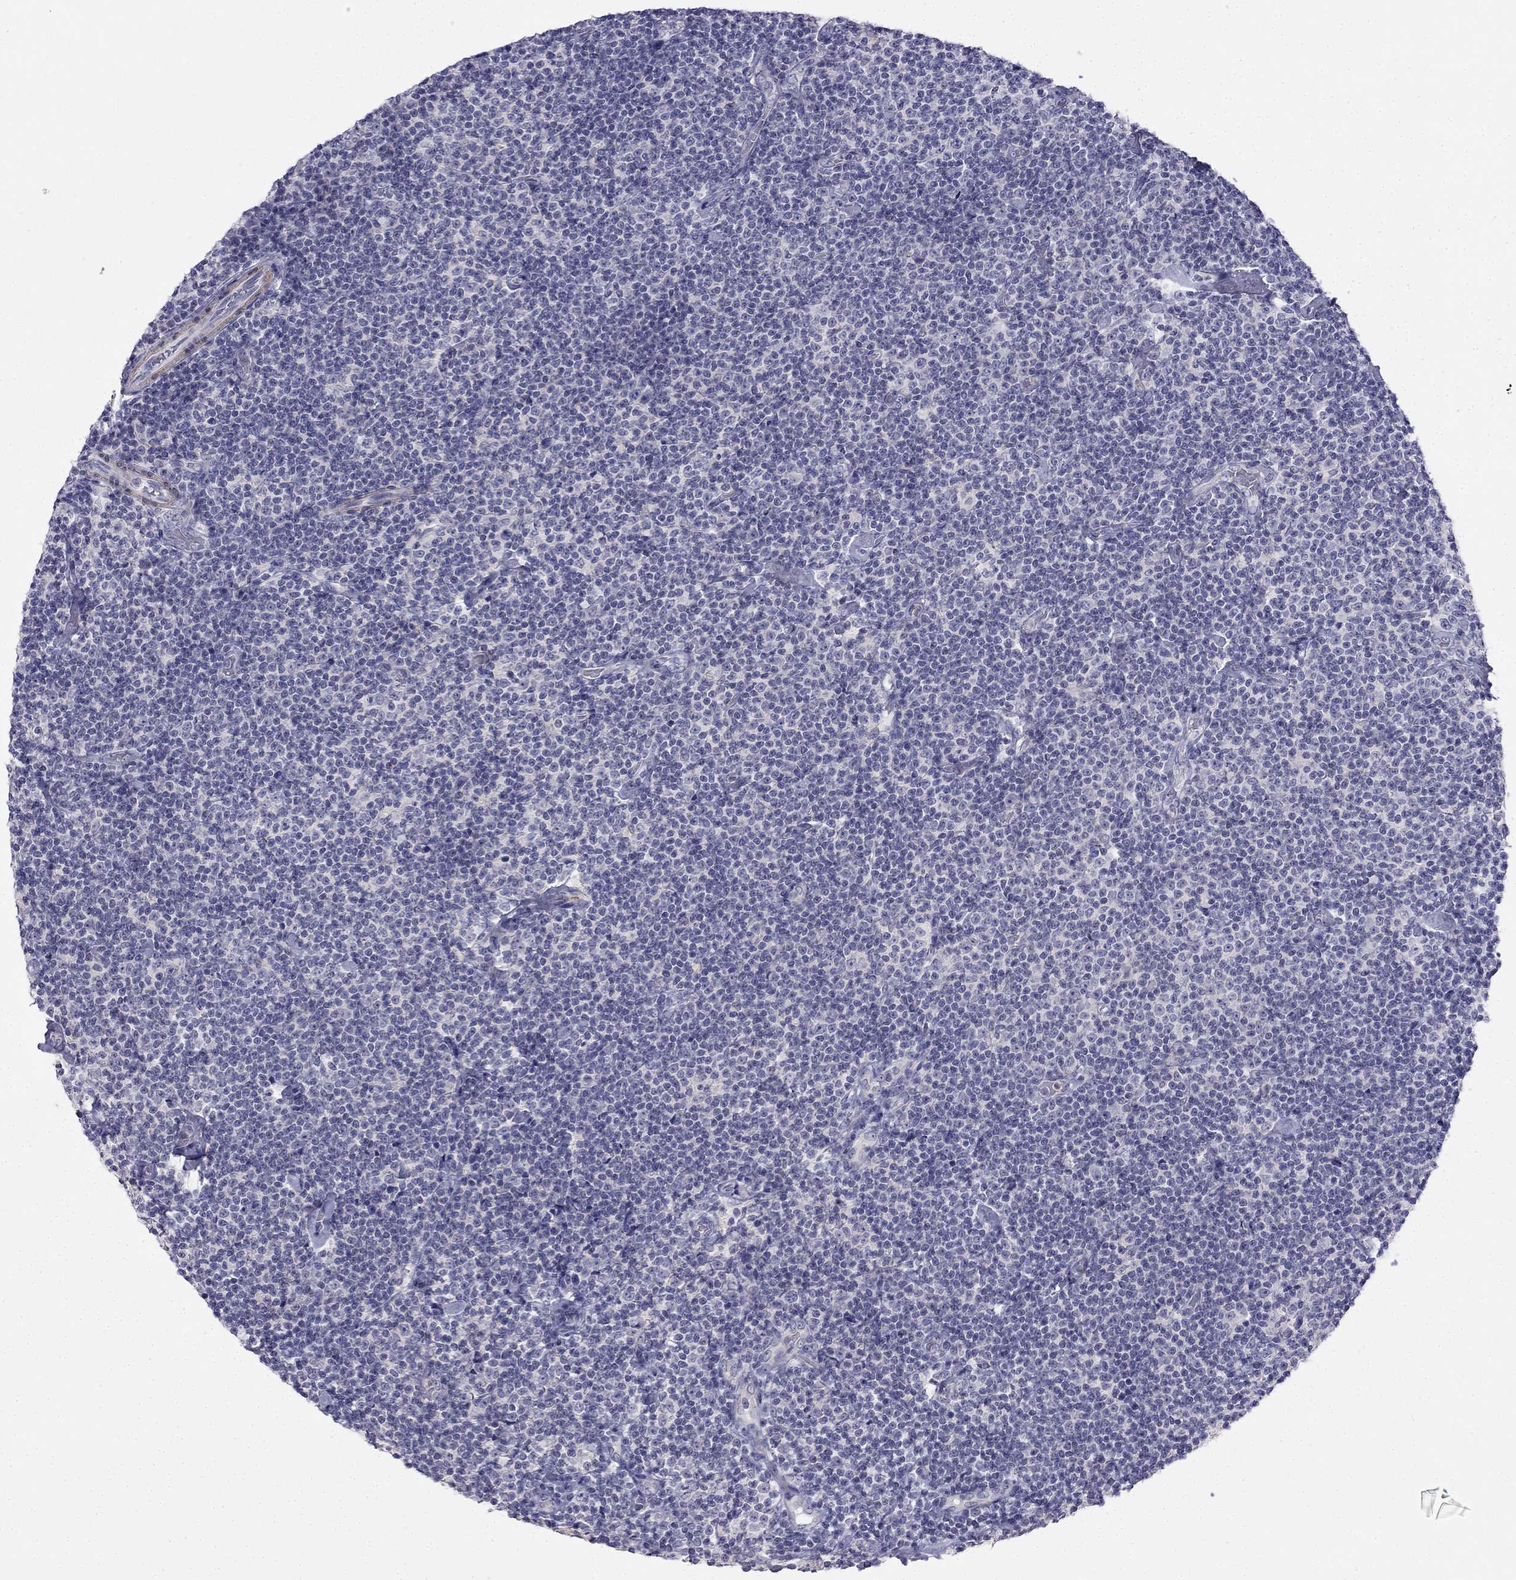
{"staining": {"intensity": "negative", "quantity": "none", "location": "none"}, "tissue": "lymphoma", "cell_type": "Tumor cells", "image_type": "cancer", "snomed": [{"axis": "morphology", "description": "Malignant lymphoma, non-Hodgkin's type, Low grade"}, {"axis": "topography", "description": "Lymph node"}], "caption": "This is a micrograph of immunohistochemistry (IHC) staining of lymphoma, which shows no positivity in tumor cells.", "gene": "C16orf89", "patient": {"sex": "male", "age": 81}}